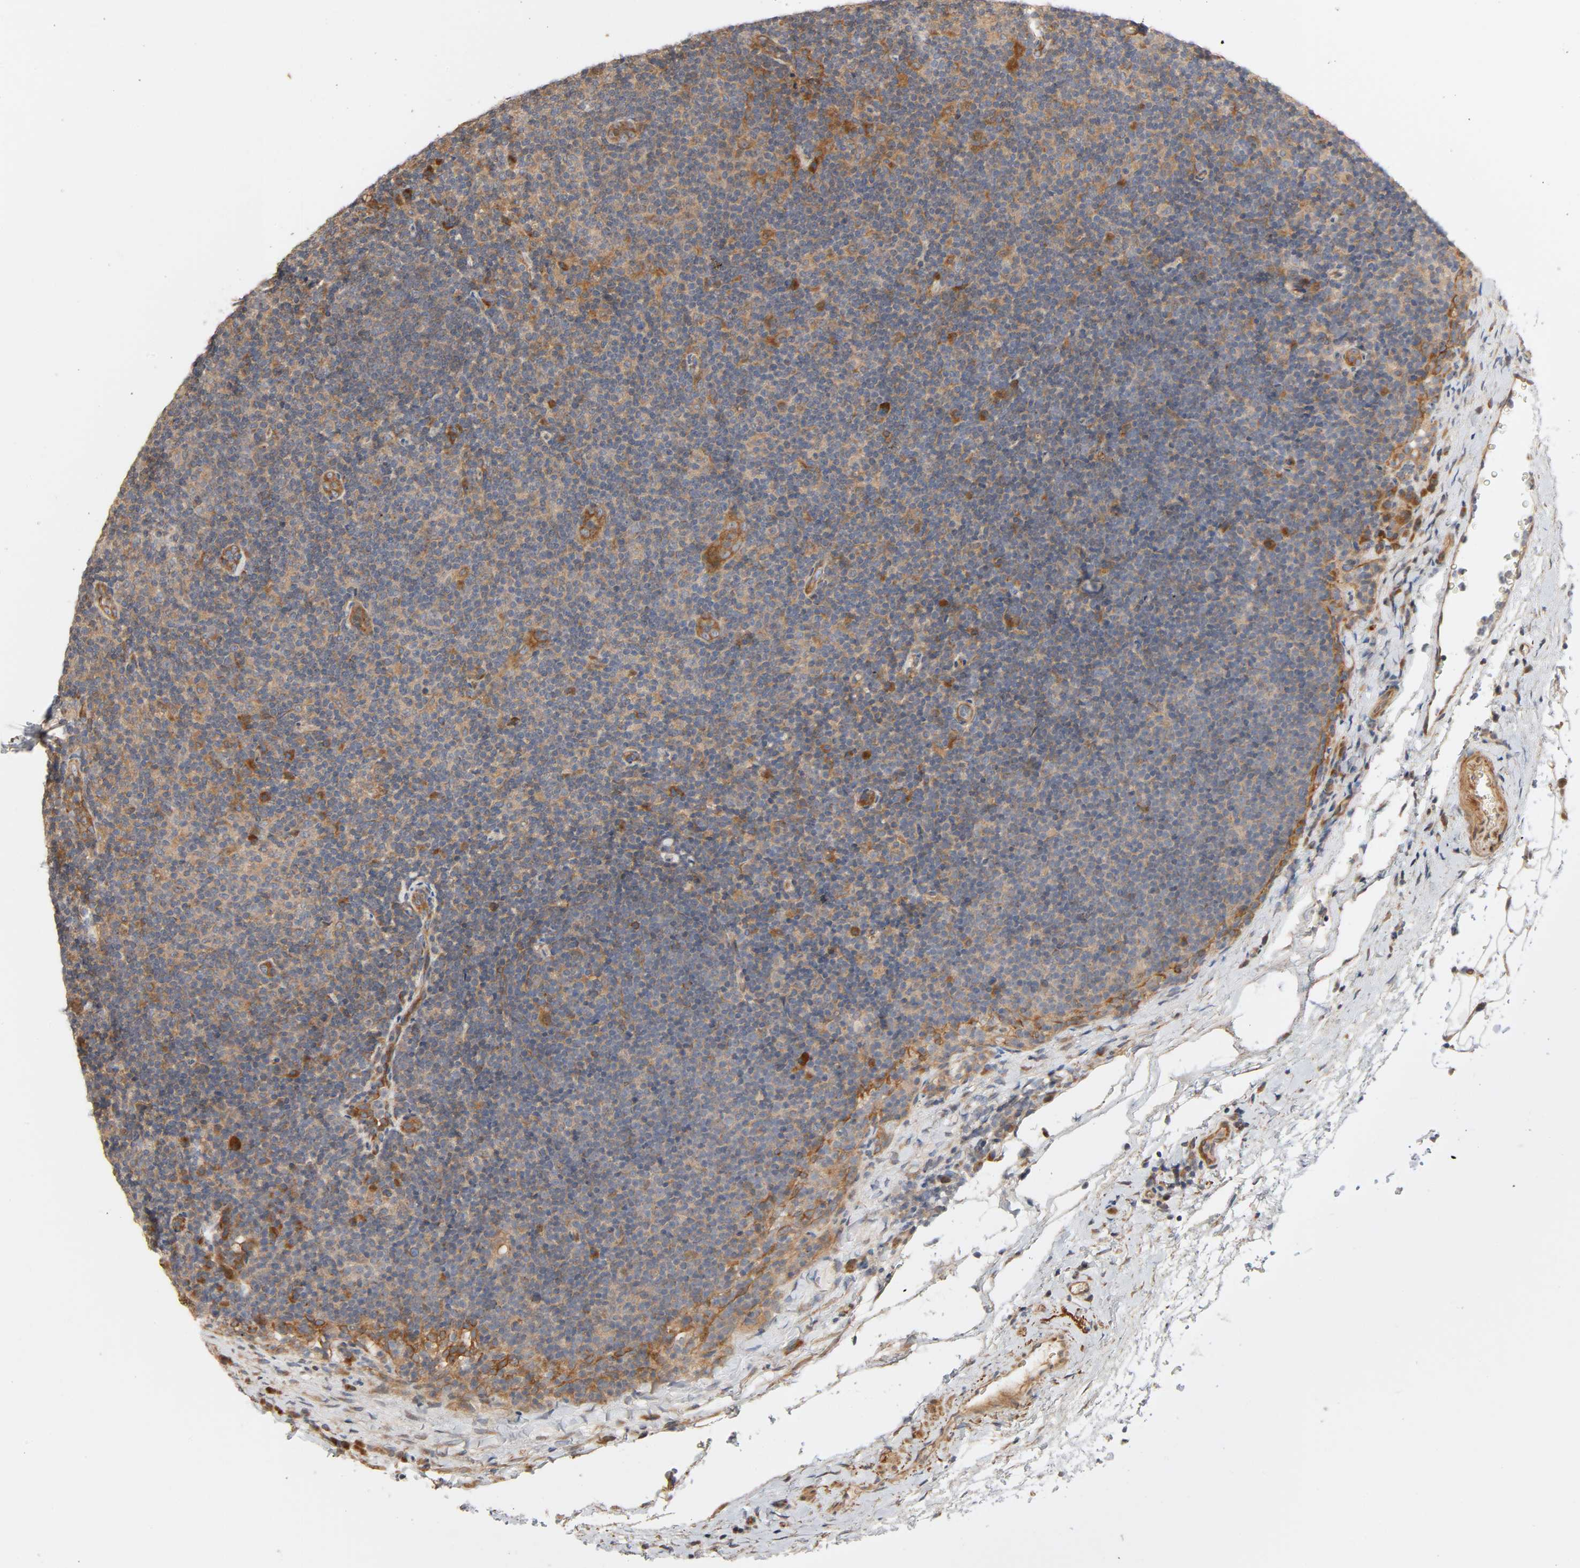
{"staining": {"intensity": "moderate", "quantity": "<25%", "location": "cytoplasmic/membranous"}, "tissue": "lymphoma", "cell_type": "Tumor cells", "image_type": "cancer", "snomed": [{"axis": "morphology", "description": "Malignant lymphoma, non-Hodgkin's type, Low grade"}, {"axis": "topography", "description": "Lymph node"}], "caption": "High-power microscopy captured an immunohistochemistry (IHC) histopathology image of lymphoma, revealing moderate cytoplasmic/membranous positivity in about <25% of tumor cells.", "gene": "SGSM1", "patient": {"sex": "male", "age": 70}}